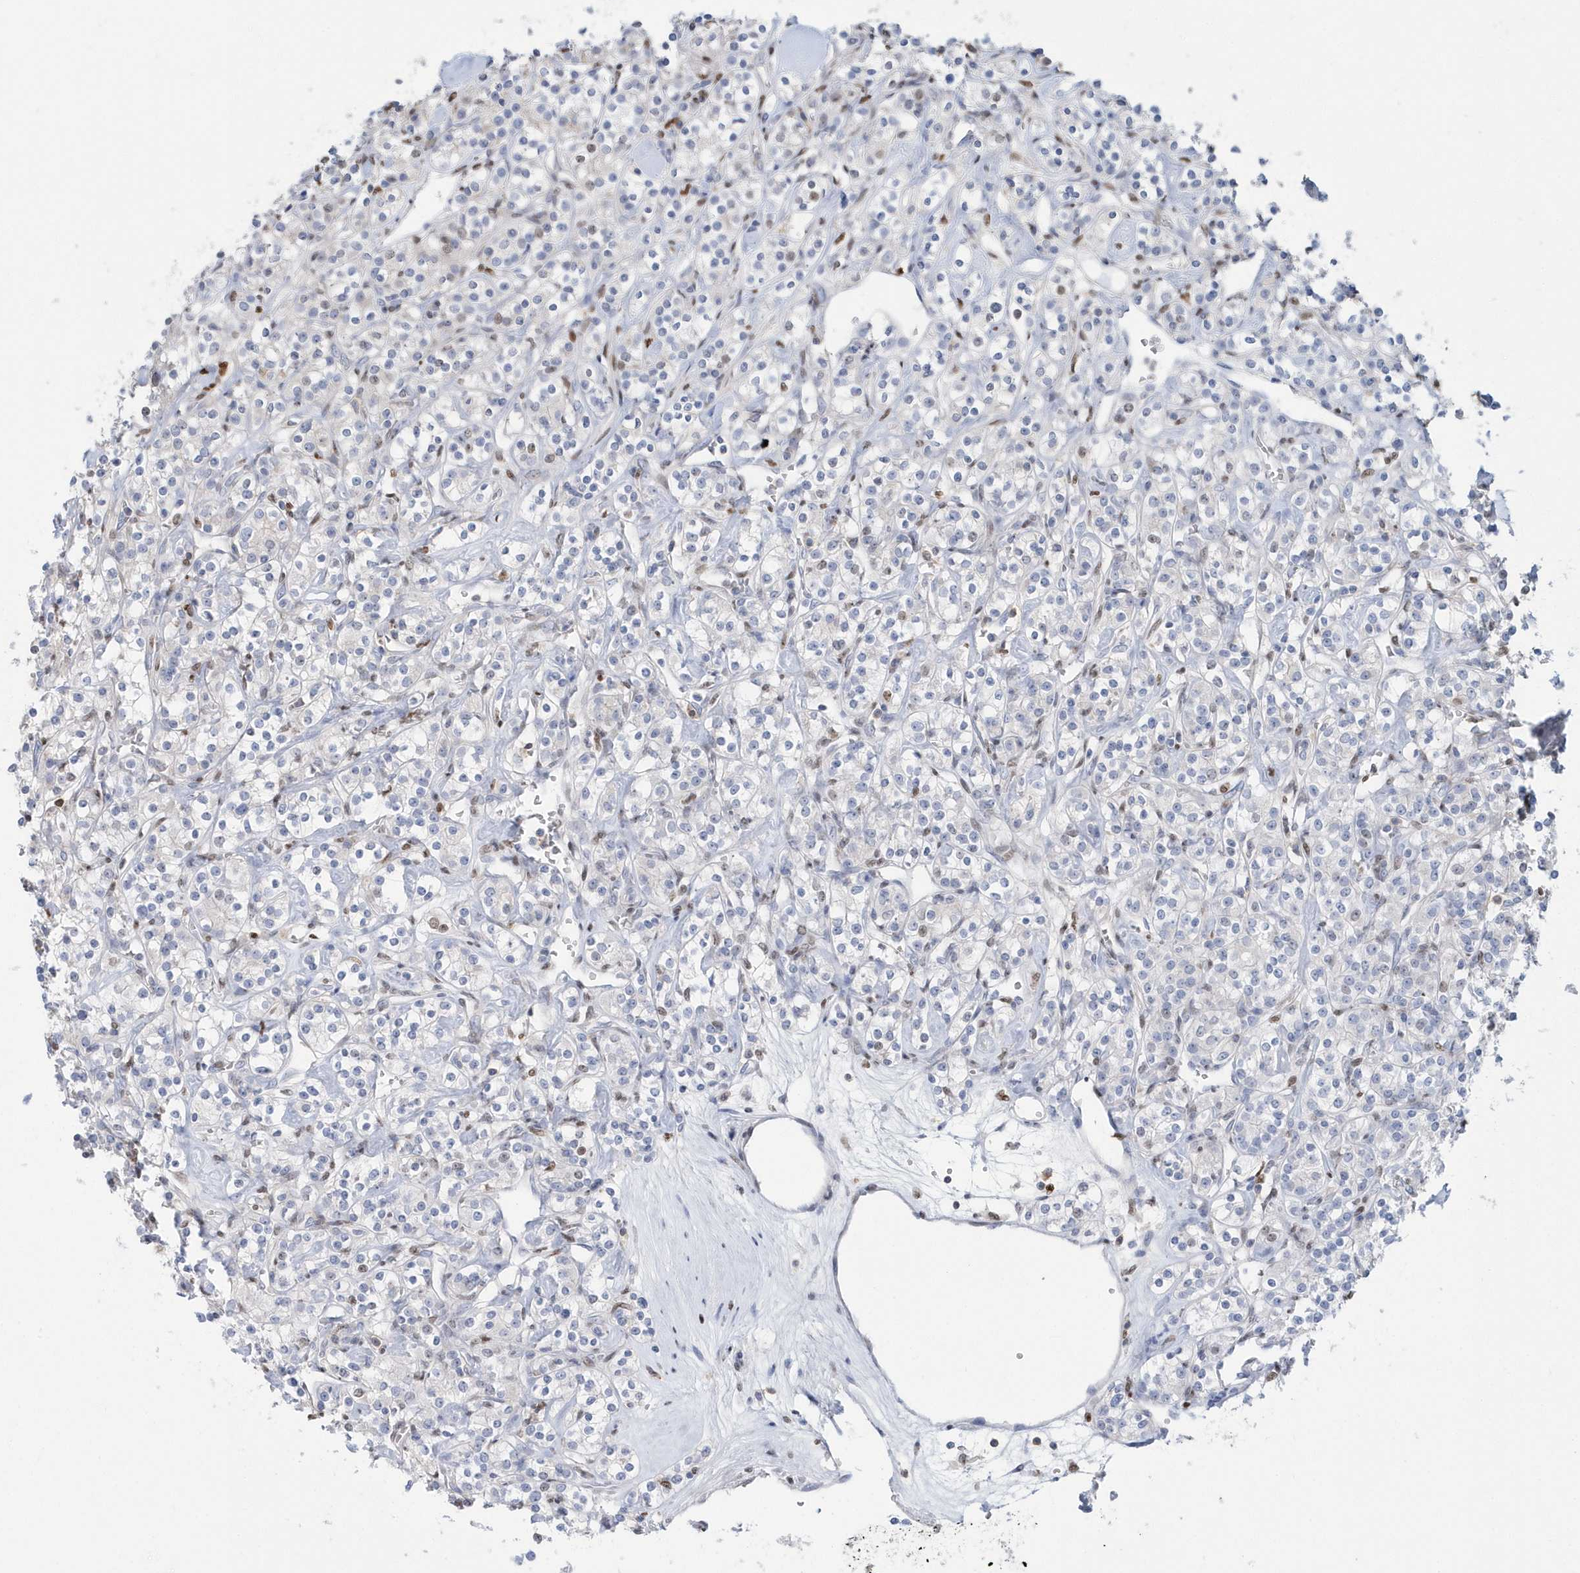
{"staining": {"intensity": "weak", "quantity": "<25%", "location": "nuclear"}, "tissue": "renal cancer", "cell_type": "Tumor cells", "image_type": "cancer", "snomed": [{"axis": "morphology", "description": "Adenocarcinoma, NOS"}, {"axis": "topography", "description": "Kidney"}], "caption": "IHC micrograph of renal cancer stained for a protein (brown), which exhibits no positivity in tumor cells.", "gene": "MACROH2A2", "patient": {"sex": "male", "age": 77}}